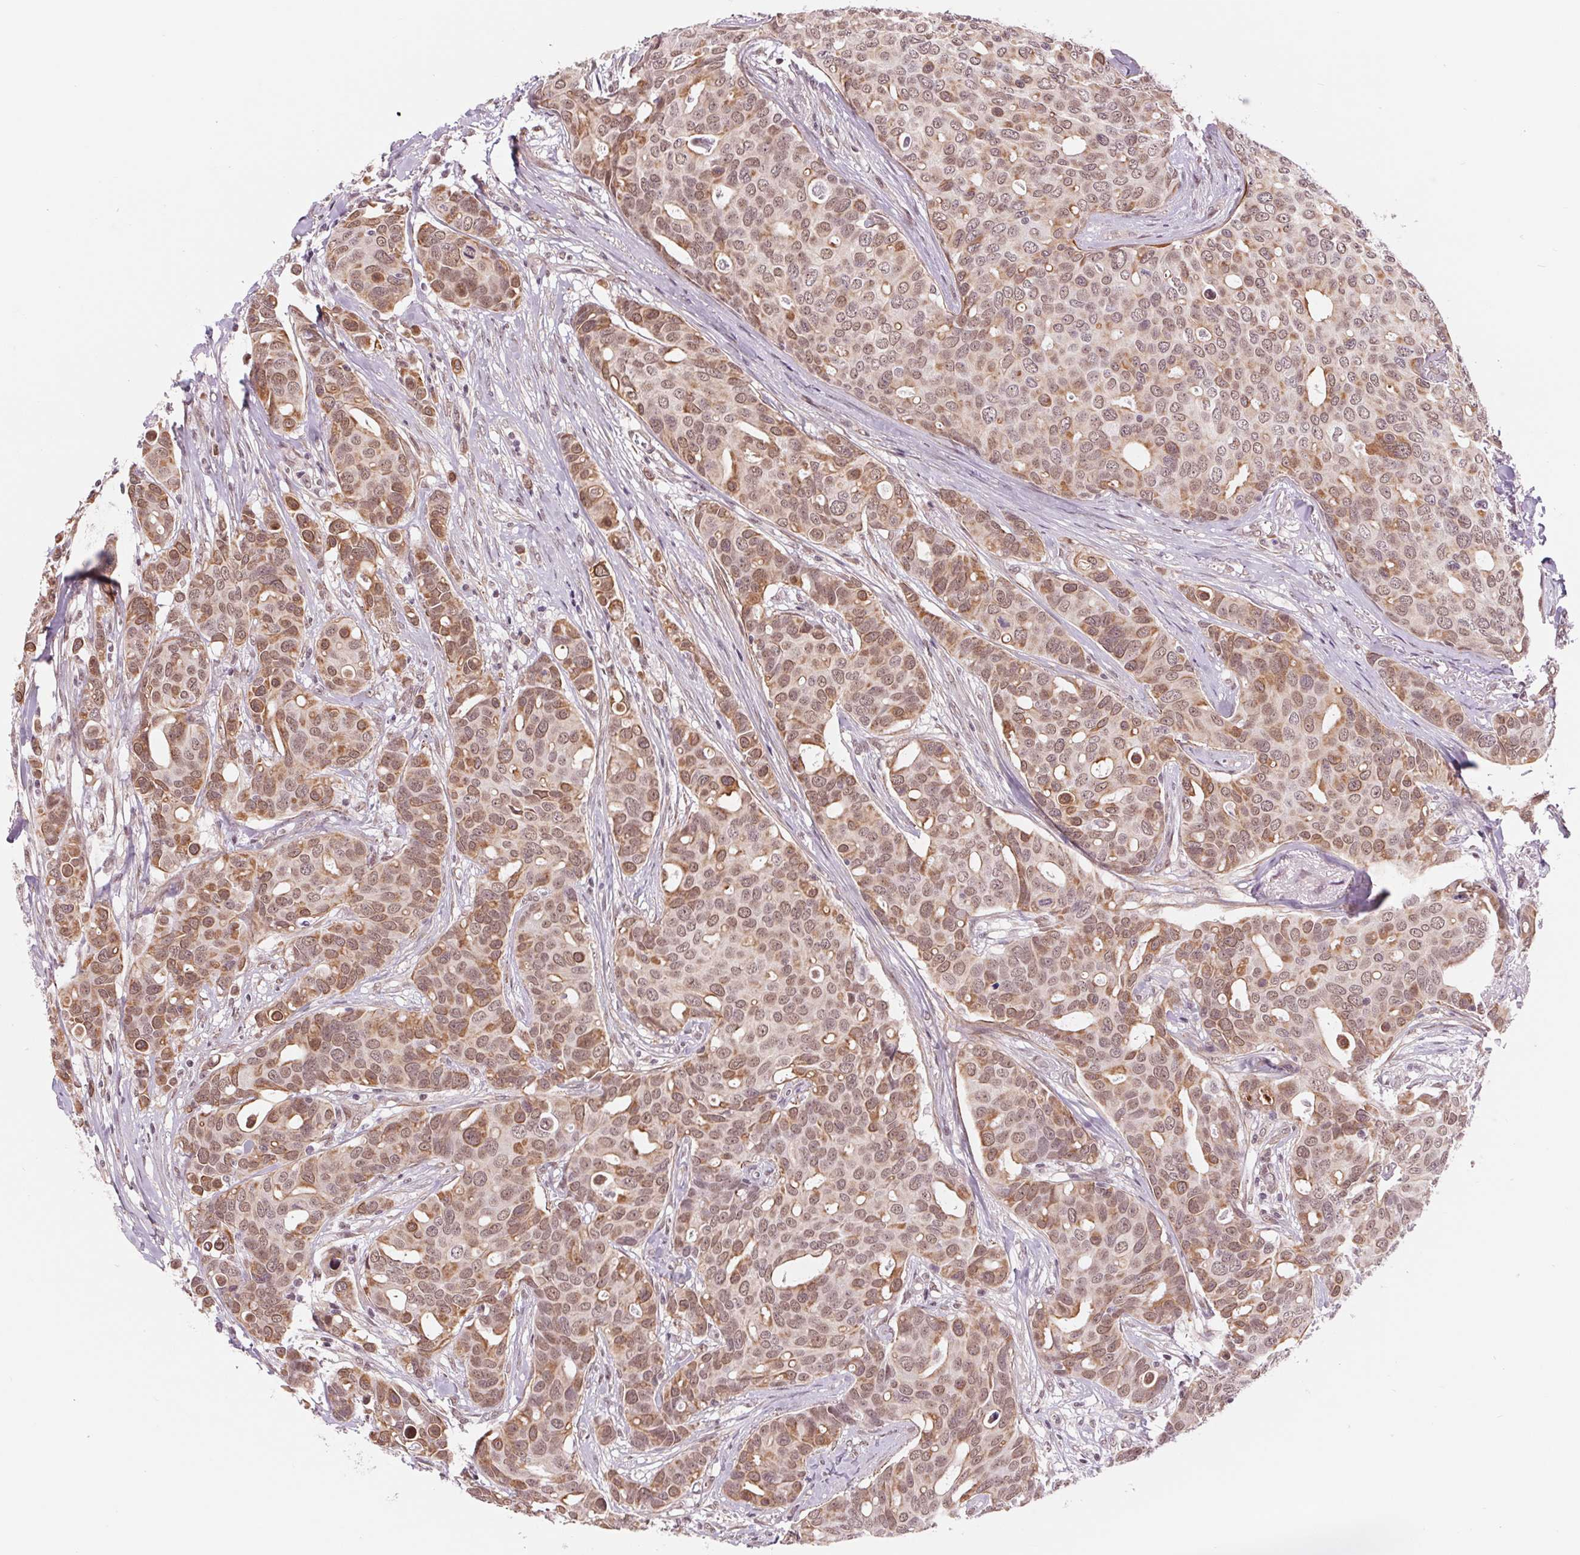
{"staining": {"intensity": "moderate", "quantity": ">75%", "location": "nuclear"}, "tissue": "breast cancer", "cell_type": "Tumor cells", "image_type": "cancer", "snomed": [{"axis": "morphology", "description": "Duct carcinoma"}, {"axis": "topography", "description": "Breast"}], "caption": "Moderate nuclear staining is present in approximately >75% of tumor cells in breast cancer (infiltrating ductal carcinoma). The protein of interest is shown in brown color, while the nuclei are stained blue.", "gene": "BCAT1", "patient": {"sex": "female", "age": 54}}